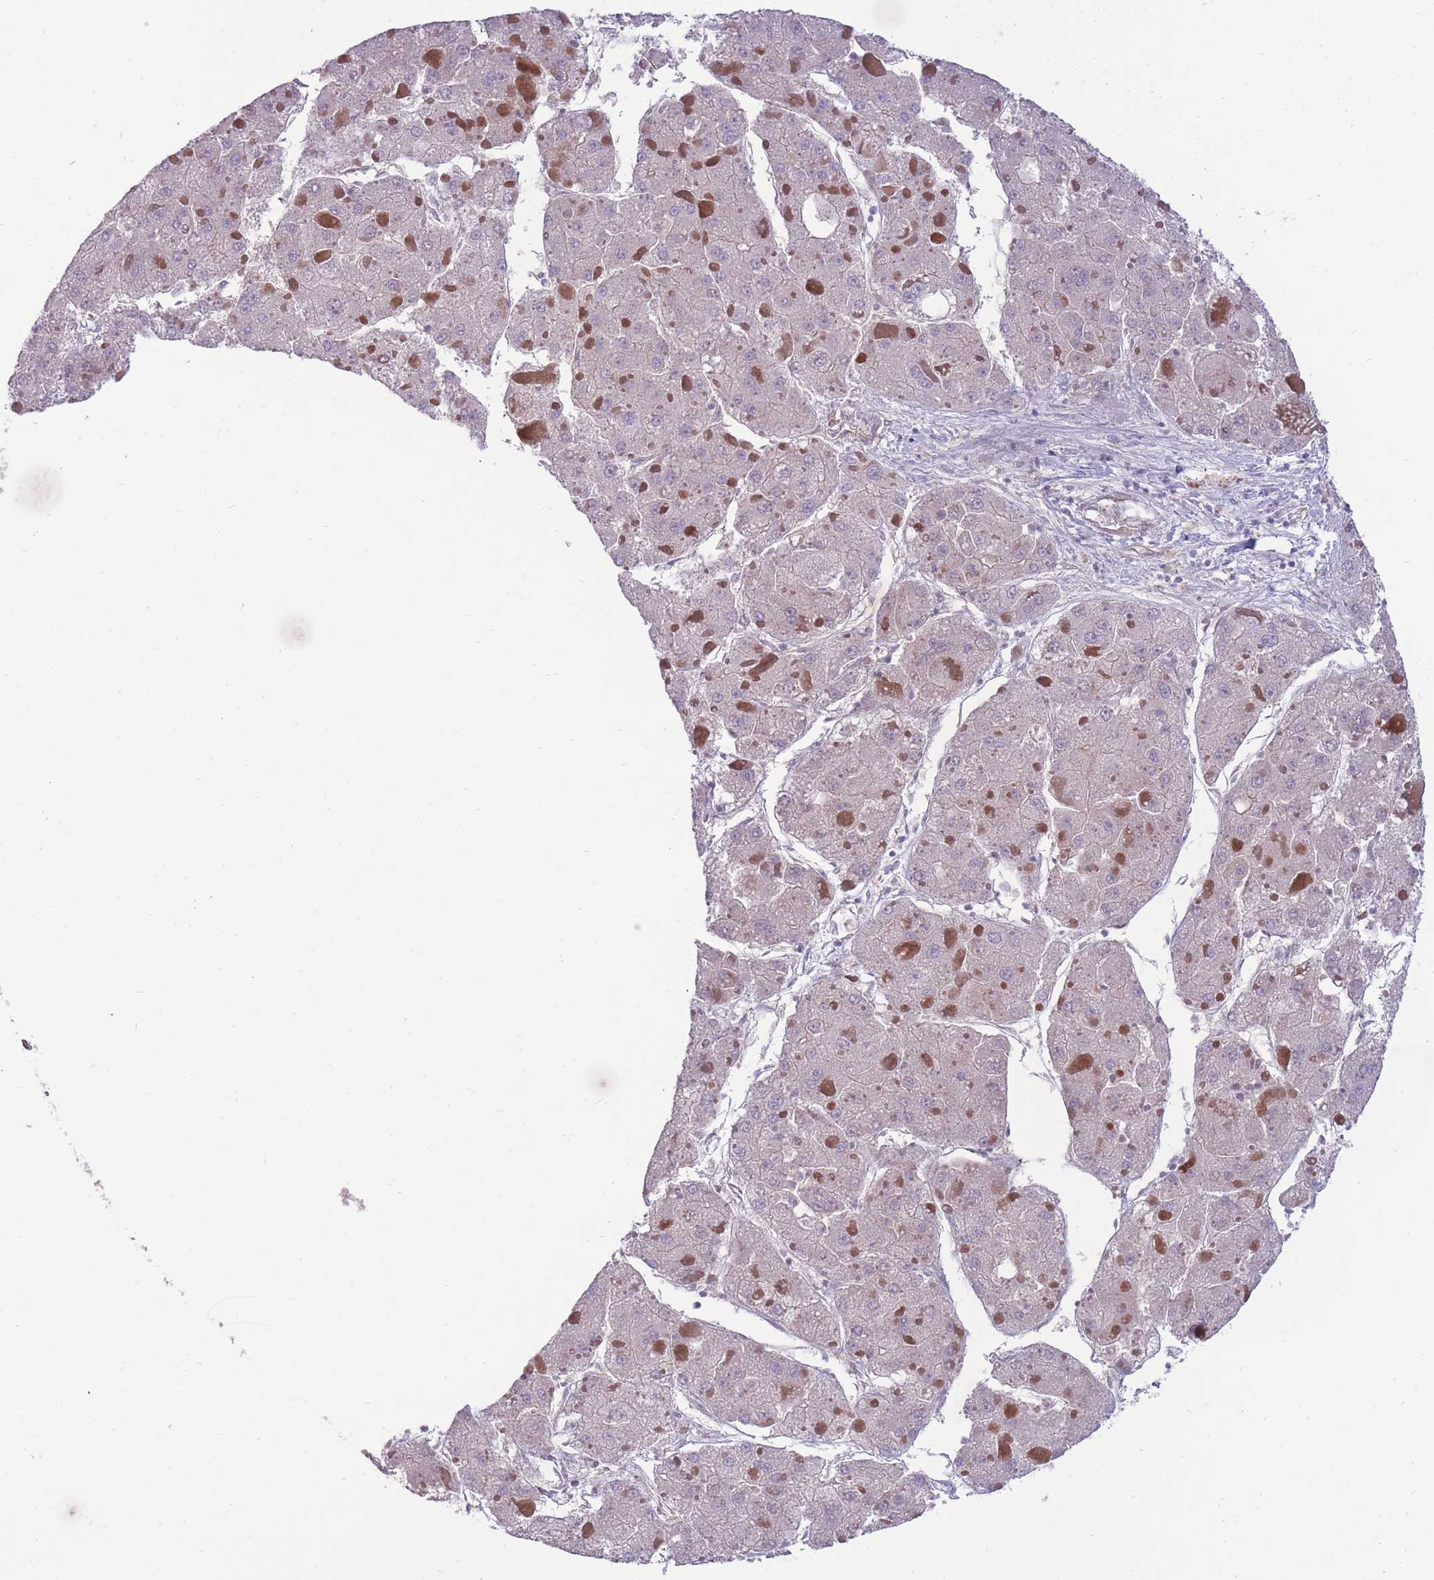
{"staining": {"intensity": "negative", "quantity": "none", "location": "none"}, "tissue": "liver cancer", "cell_type": "Tumor cells", "image_type": "cancer", "snomed": [{"axis": "morphology", "description": "Carcinoma, Hepatocellular, NOS"}, {"axis": "topography", "description": "Liver"}], "caption": "This is an immunohistochemistry histopathology image of liver hepatocellular carcinoma. There is no staining in tumor cells.", "gene": "RIC8A", "patient": {"sex": "female", "age": 73}}